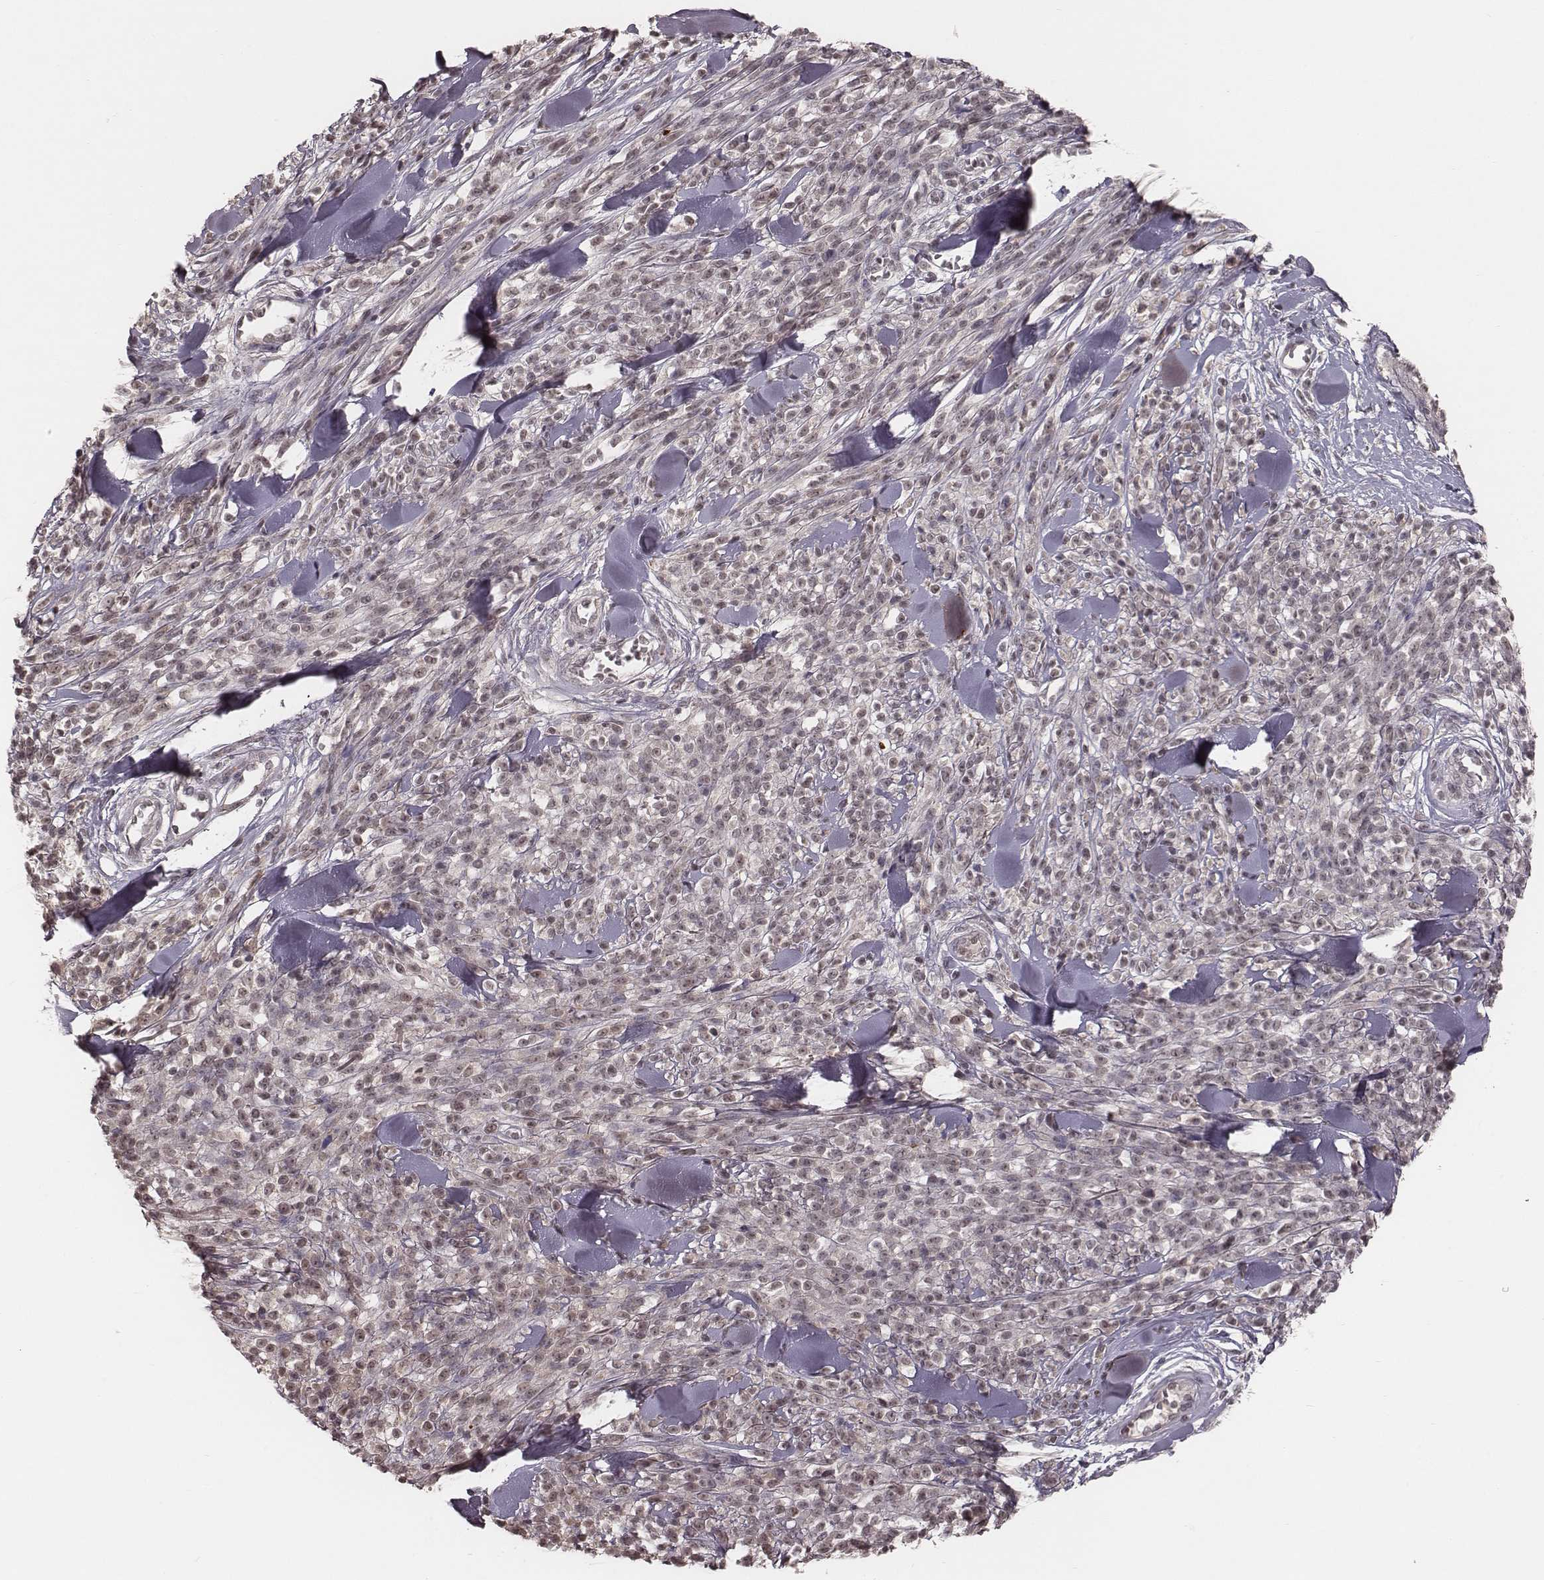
{"staining": {"intensity": "weak", "quantity": "<25%", "location": "nuclear"}, "tissue": "melanoma", "cell_type": "Tumor cells", "image_type": "cancer", "snomed": [{"axis": "morphology", "description": "Malignant melanoma, NOS"}, {"axis": "topography", "description": "Skin"}, {"axis": "topography", "description": "Skin of trunk"}], "caption": "There is no significant positivity in tumor cells of malignant melanoma. (IHC, brightfield microscopy, high magnification).", "gene": "IL5", "patient": {"sex": "male", "age": 74}}